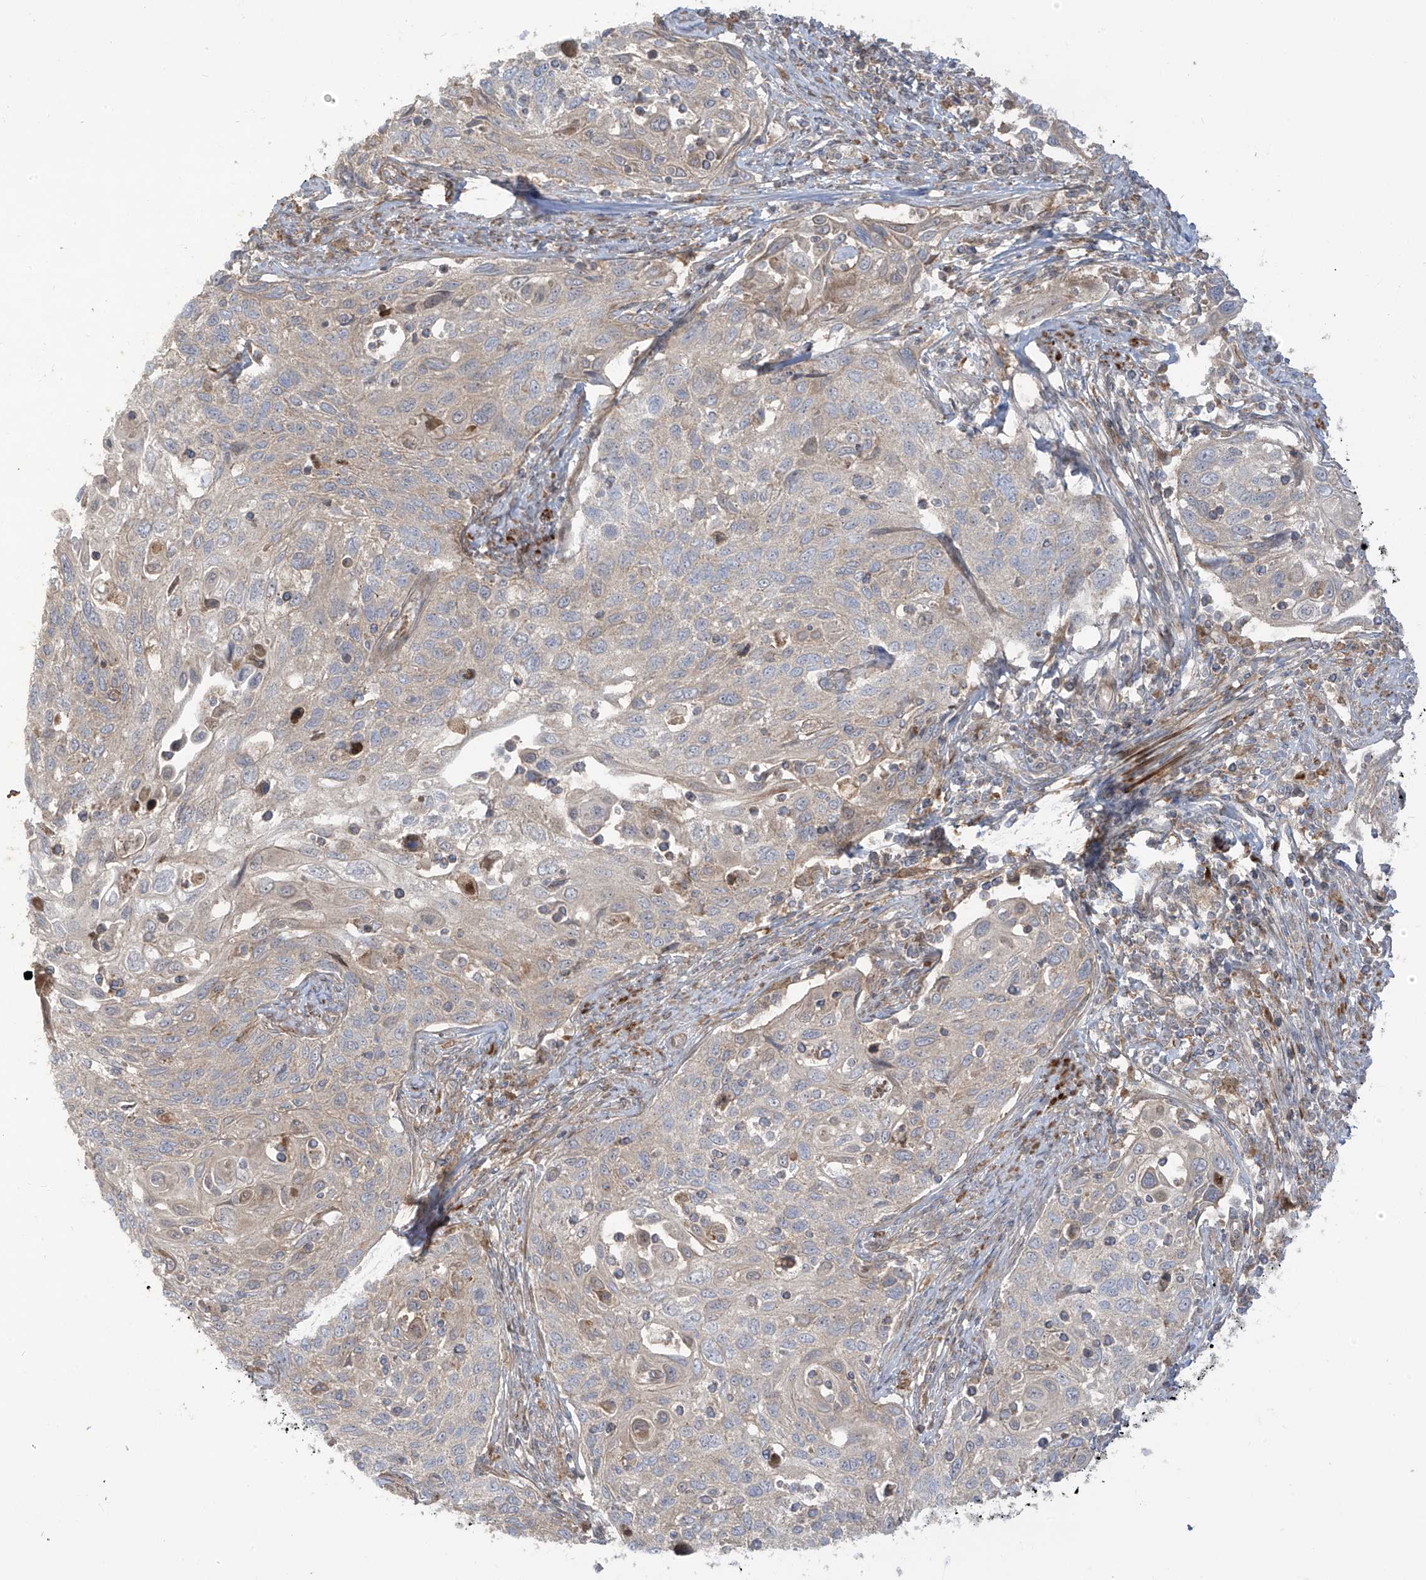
{"staining": {"intensity": "negative", "quantity": "none", "location": "none"}, "tissue": "cervical cancer", "cell_type": "Tumor cells", "image_type": "cancer", "snomed": [{"axis": "morphology", "description": "Squamous cell carcinoma, NOS"}, {"axis": "topography", "description": "Cervix"}], "caption": "Immunohistochemistry micrograph of human cervical cancer stained for a protein (brown), which displays no staining in tumor cells.", "gene": "ENTR1", "patient": {"sex": "female", "age": 70}}